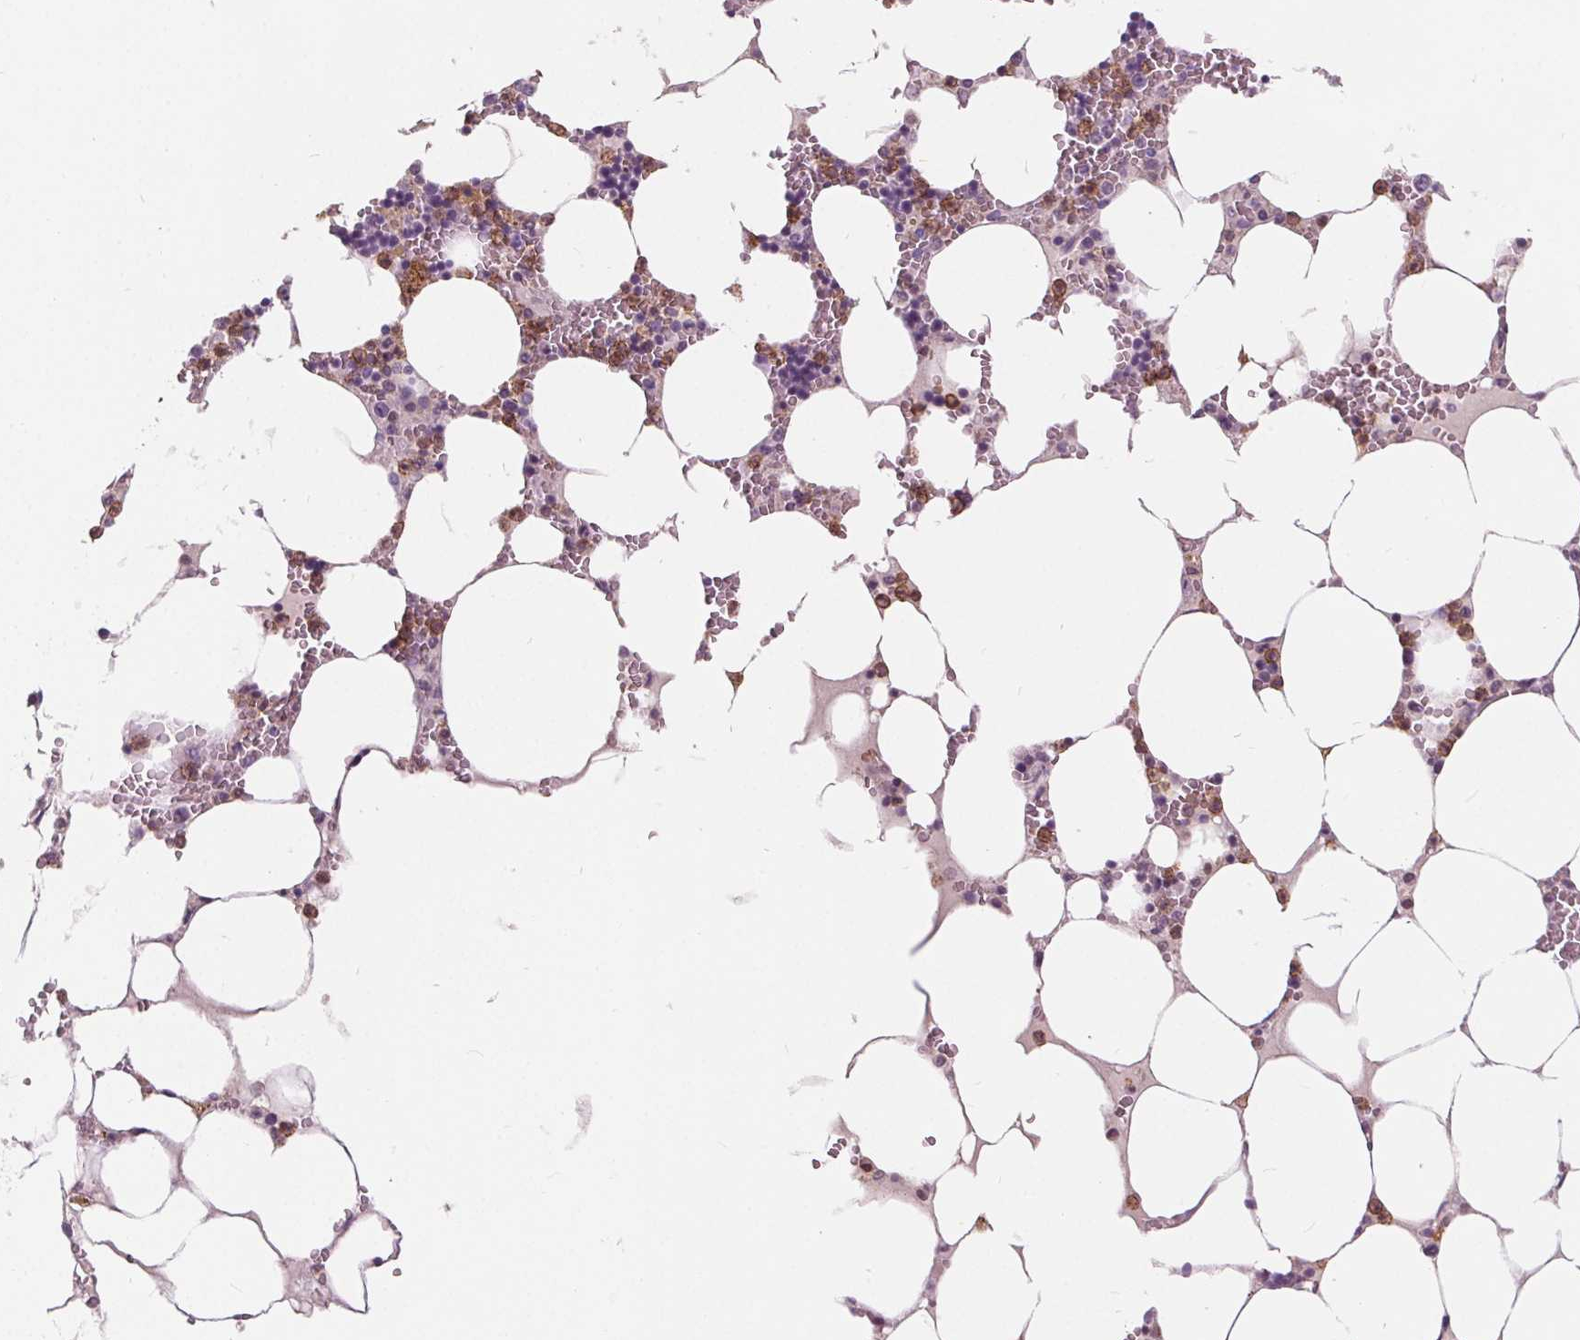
{"staining": {"intensity": "weak", "quantity": "<25%", "location": "cytoplasmic/membranous"}, "tissue": "bone marrow", "cell_type": "Hematopoietic cells", "image_type": "normal", "snomed": [{"axis": "morphology", "description": "Normal tissue, NOS"}, {"axis": "topography", "description": "Bone marrow"}], "caption": "Hematopoietic cells show no significant staining in normal bone marrow. (Stains: DAB (3,3'-diaminobenzidine) IHC with hematoxylin counter stain, Microscopy: brightfield microscopy at high magnification).", "gene": "HAAO", "patient": {"sex": "male", "age": 64}}